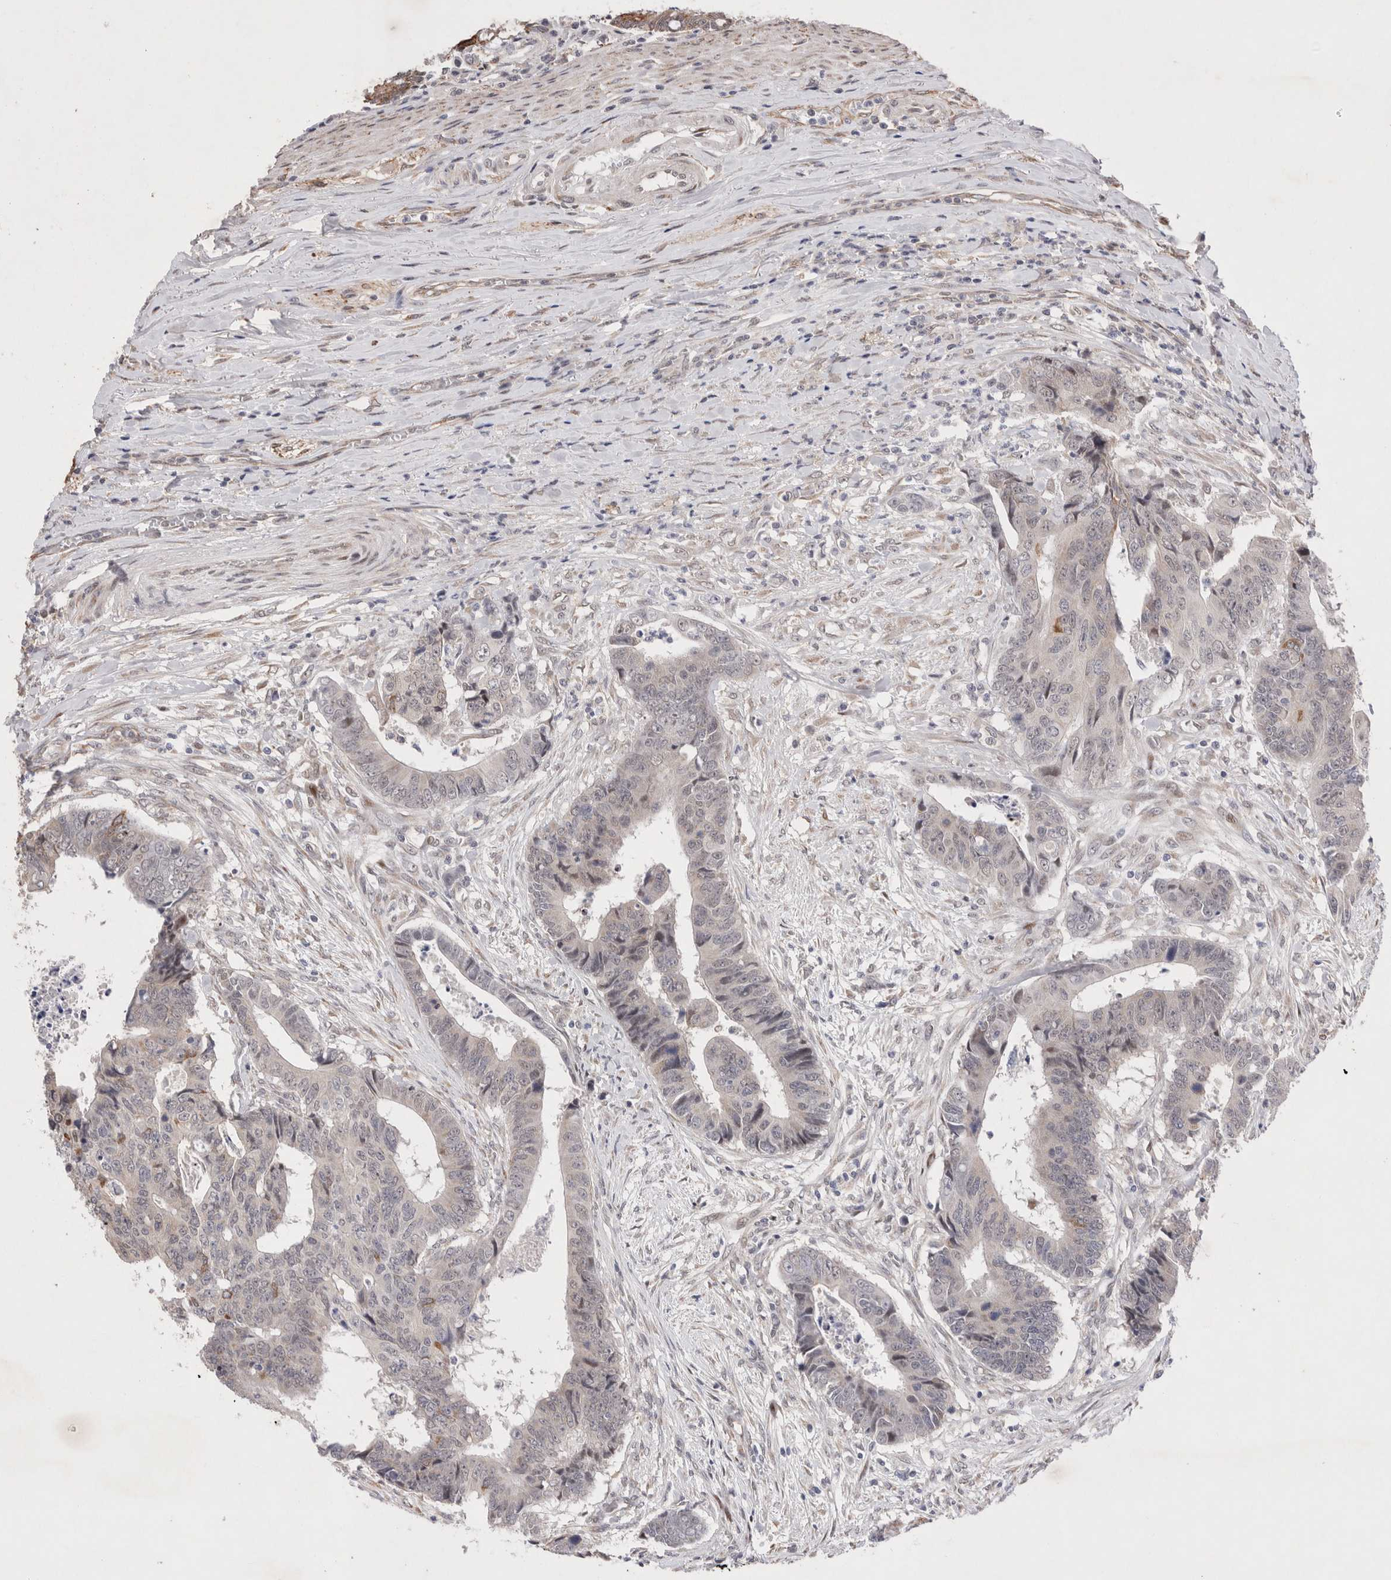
{"staining": {"intensity": "weak", "quantity": "<25%", "location": "cytoplasmic/membranous"}, "tissue": "colorectal cancer", "cell_type": "Tumor cells", "image_type": "cancer", "snomed": [{"axis": "morphology", "description": "Adenocarcinoma, NOS"}, {"axis": "topography", "description": "Rectum"}], "caption": "IHC photomicrograph of colorectal adenocarcinoma stained for a protein (brown), which exhibits no staining in tumor cells. (Stains: DAB immunohistochemistry (IHC) with hematoxylin counter stain, Microscopy: brightfield microscopy at high magnification).", "gene": "GIMAP6", "patient": {"sex": "male", "age": 84}}